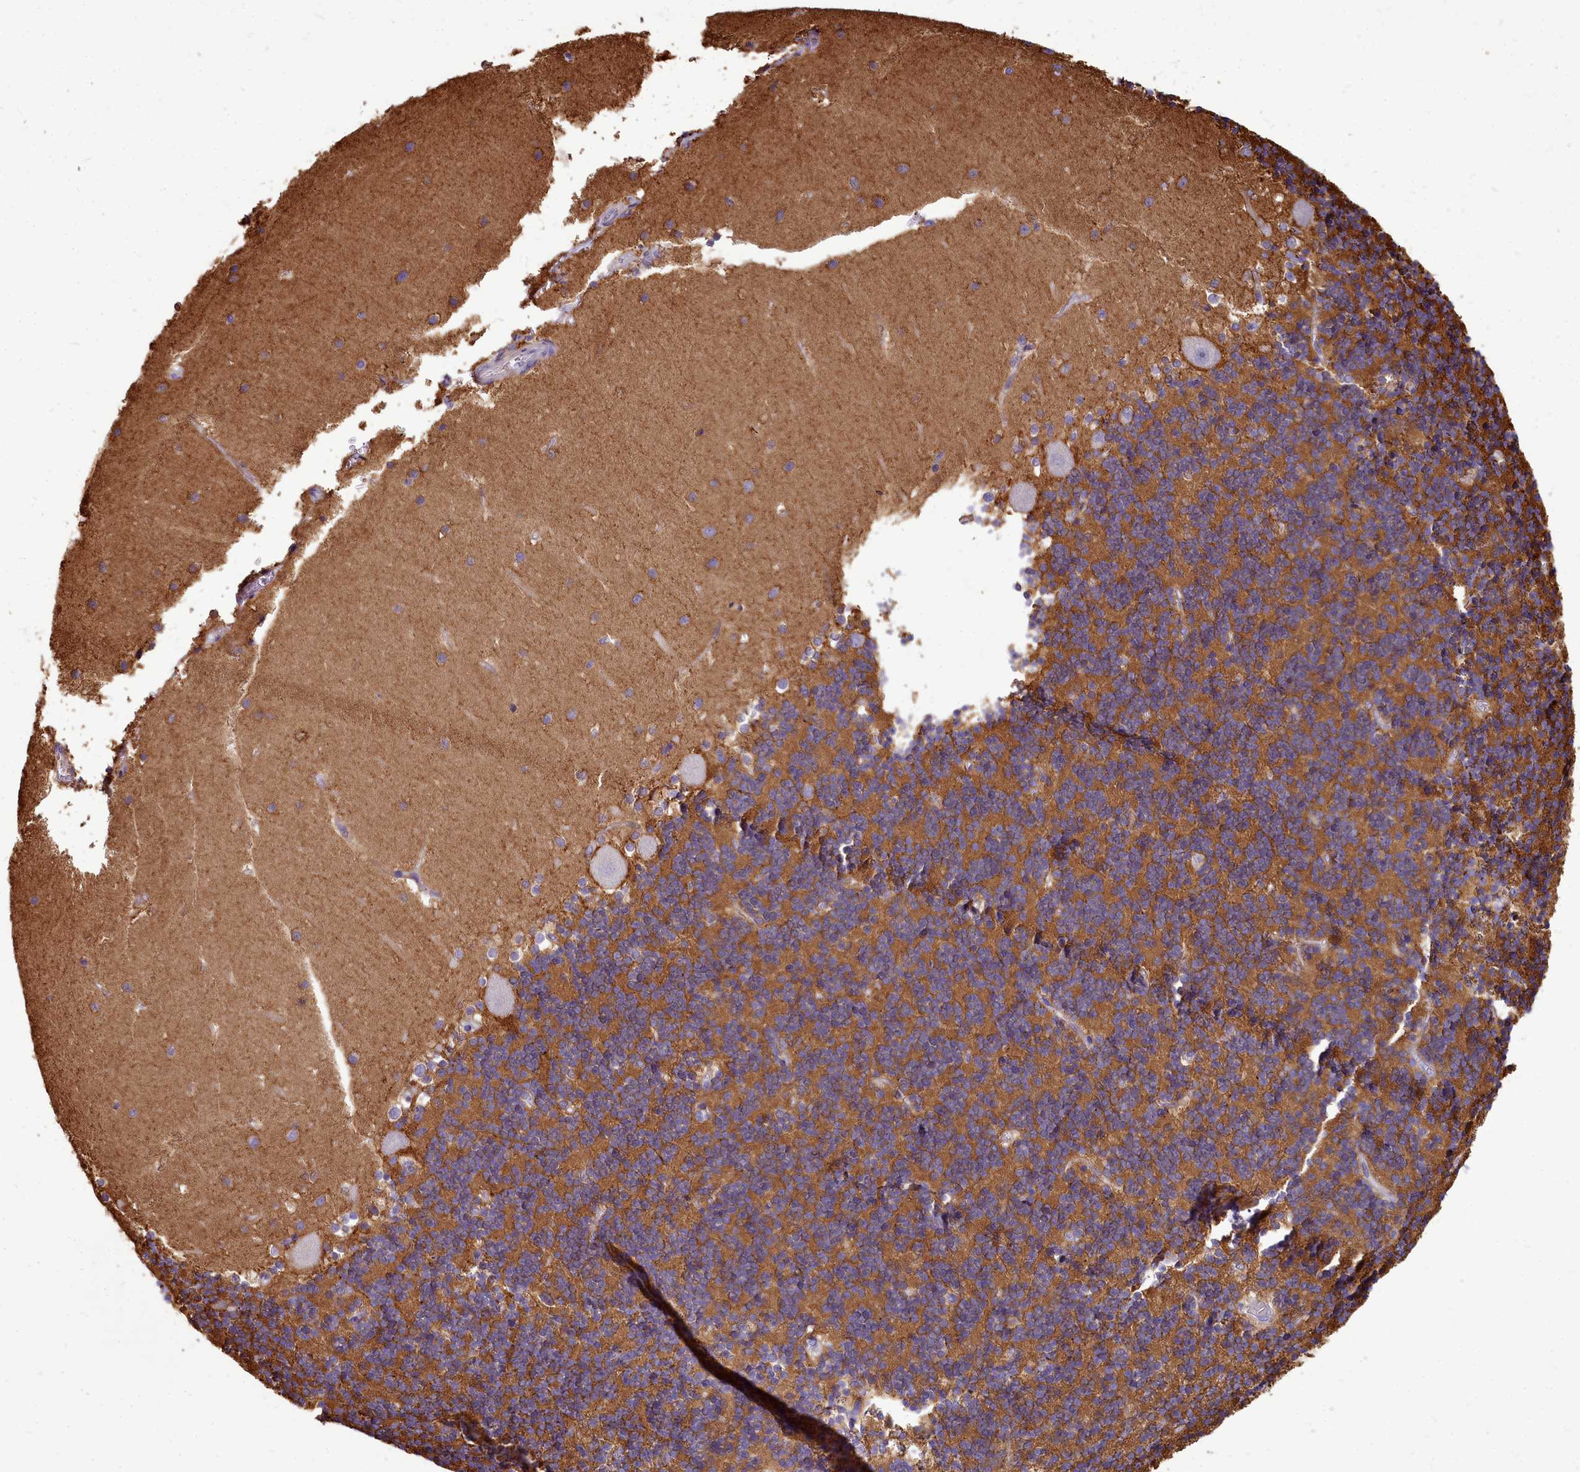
{"staining": {"intensity": "moderate", "quantity": ">75%", "location": "cytoplasmic/membranous"}, "tissue": "cerebellum", "cell_type": "Cells in granular layer", "image_type": "normal", "snomed": [{"axis": "morphology", "description": "Normal tissue, NOS"}, {"axis": "topography", "description": "Cerebellum"}], "caption": "IHC image of unremarkable human cerebellum stained for a protein (brown), which displays medium levels of moderate cytoplasmic/membranous positivity in about >75% of cells in granular layer.", "gene": "TTC5", "patient": {"sex": "male", "age": 54}}